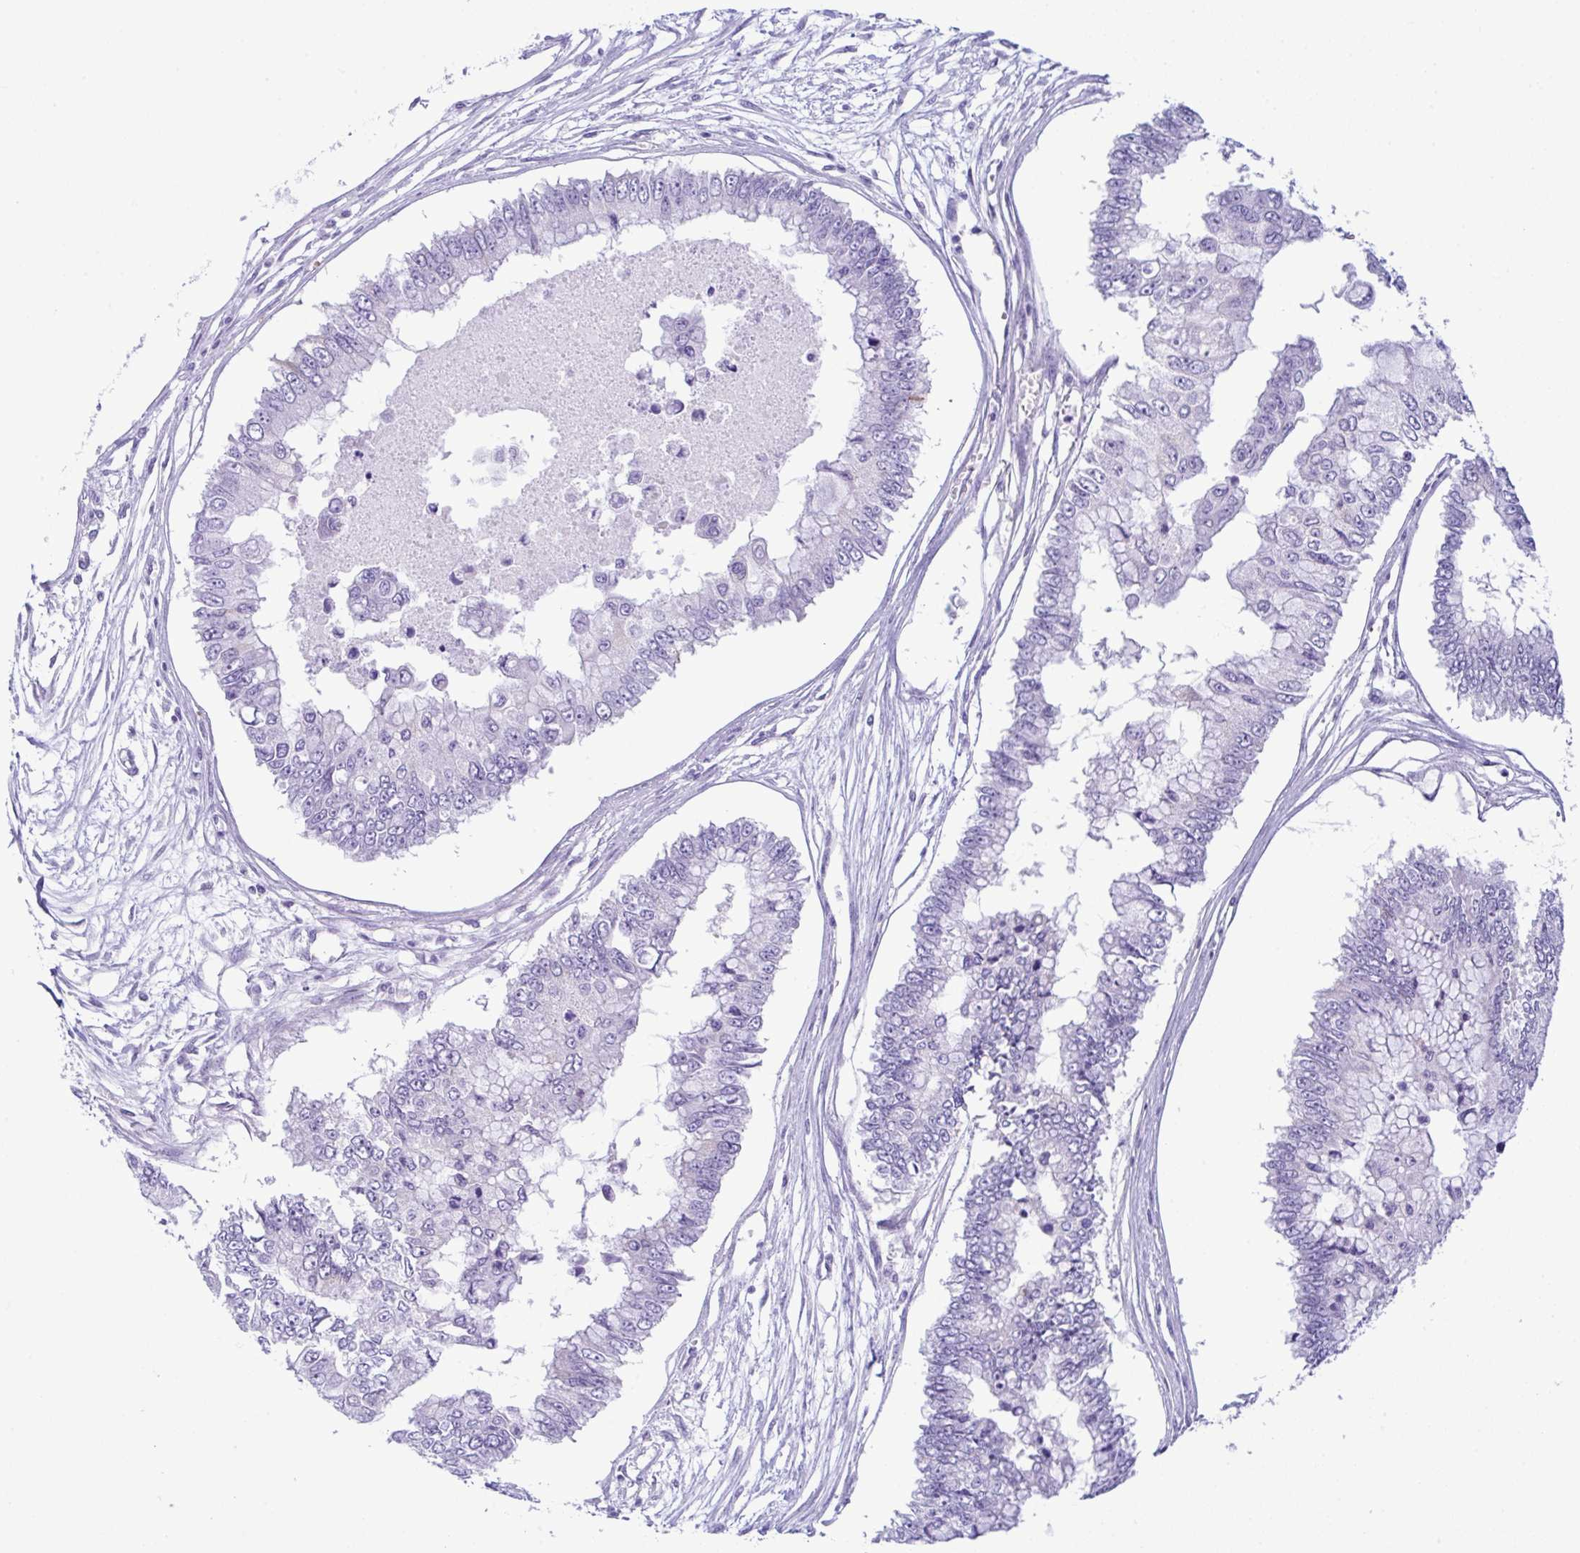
{"staining": {"intensity": "negative", "quantity": "none", "location": "none"}, "tissue": "ovarian cancer", "cell_type": "Tumor cells", "image_type": "cancer", "snomed": [{"axis": "morphology", "description": "Cystadenocarcinoma, mucinous, NOS"}, {"axis": "topography", "description": "Ovary"}], "caption": "Tumor cells show no significant staining in ovarian cancer.", "gene": "RRM2", "patient": {"sex": "female", "age": 72}}